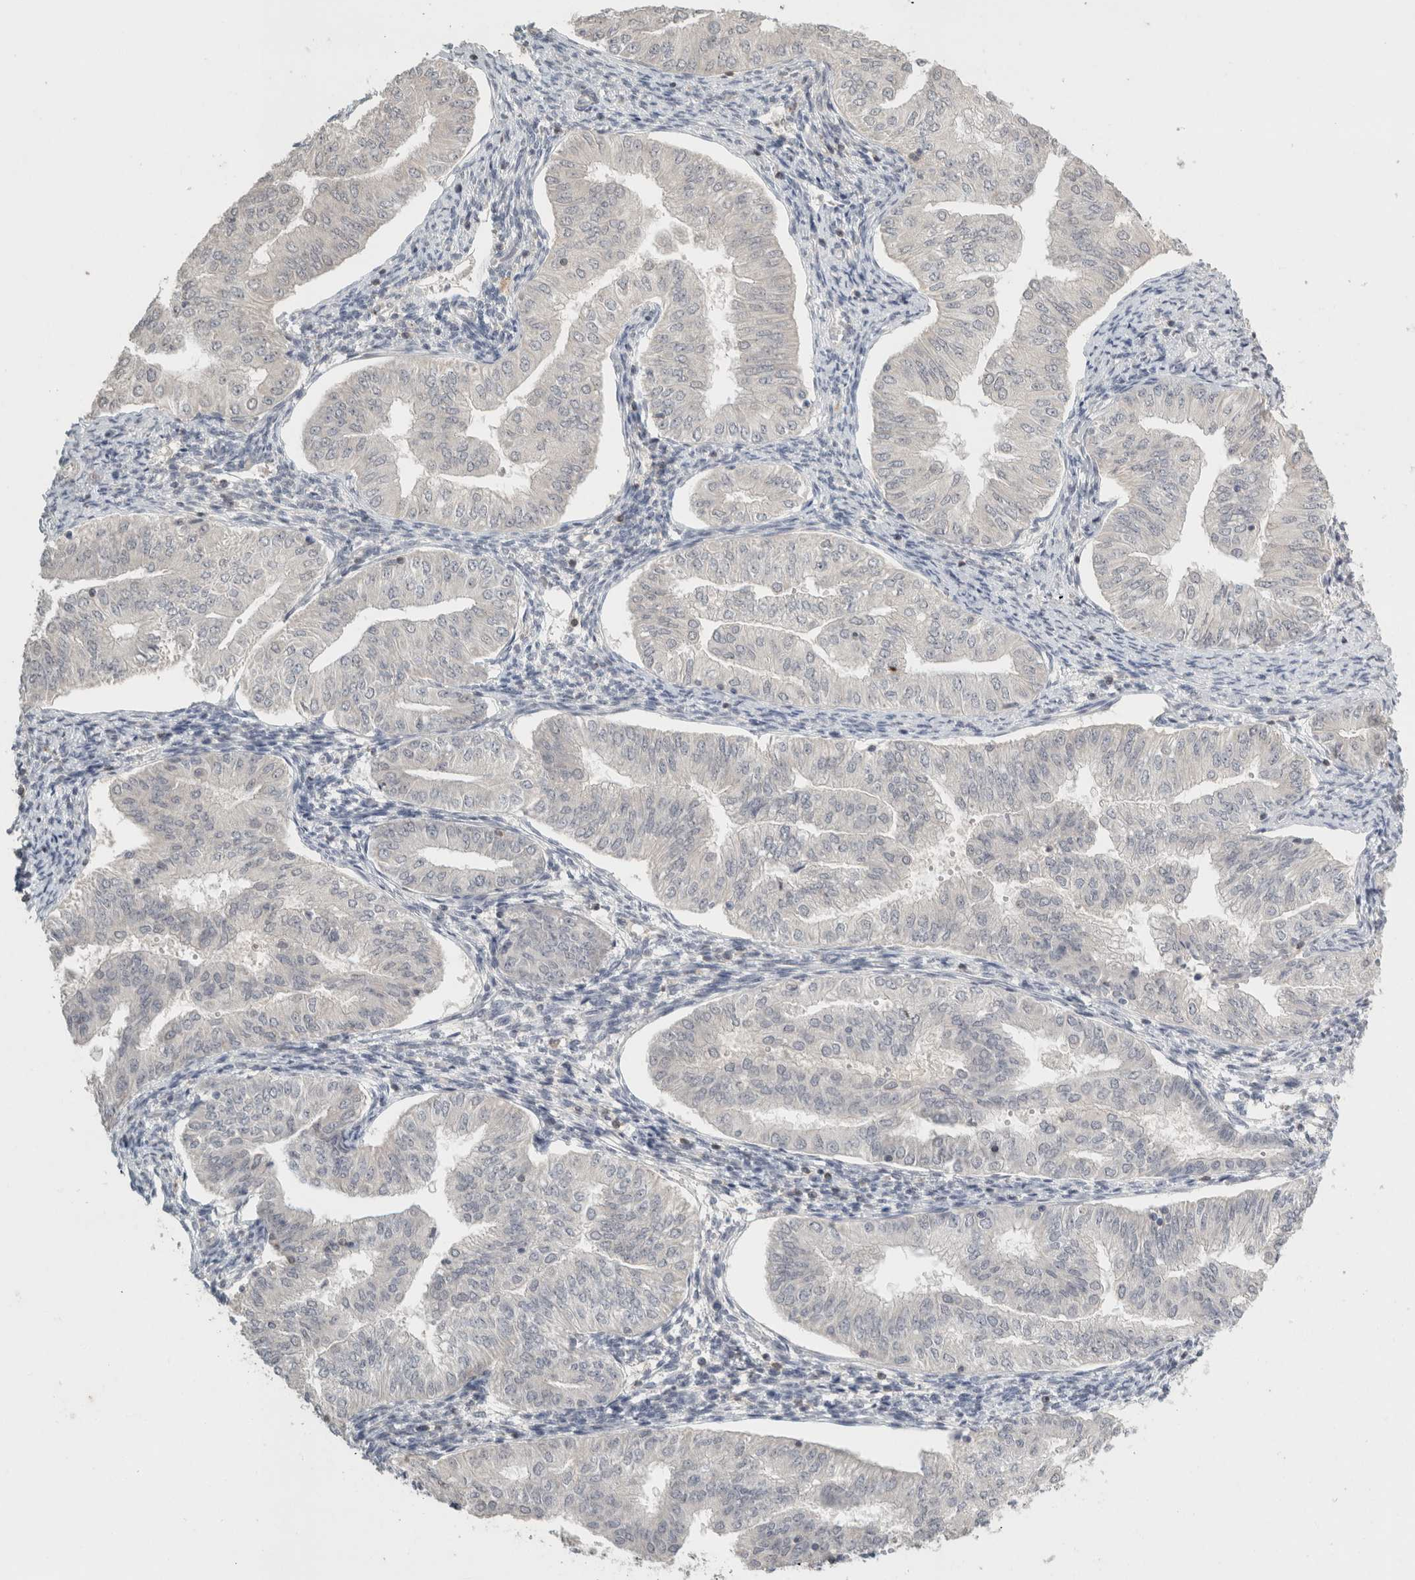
{"staining": {"intensity": "negative", "quantity": "none", "location": "none"}, "tissue": "endometrial cancer", "cell_type": "Tumor cells", "image_type": "cancer", "snomed": [{"axis": "morphology", "description": "Normal tissue, NOS"}, {"axis": "morphology", "description": "Adenocarcinoma, NOS"}, {"axis": "topography", "description": "Endometrium"}], "caption": "Immunohistochemical staining of endometrial adenocarcinoma reveals no significant positivity in tumor cells. Nuclei are stained in blue.", "gene": "TRAT1", "patient": {"sex": "female", "age": 53}}